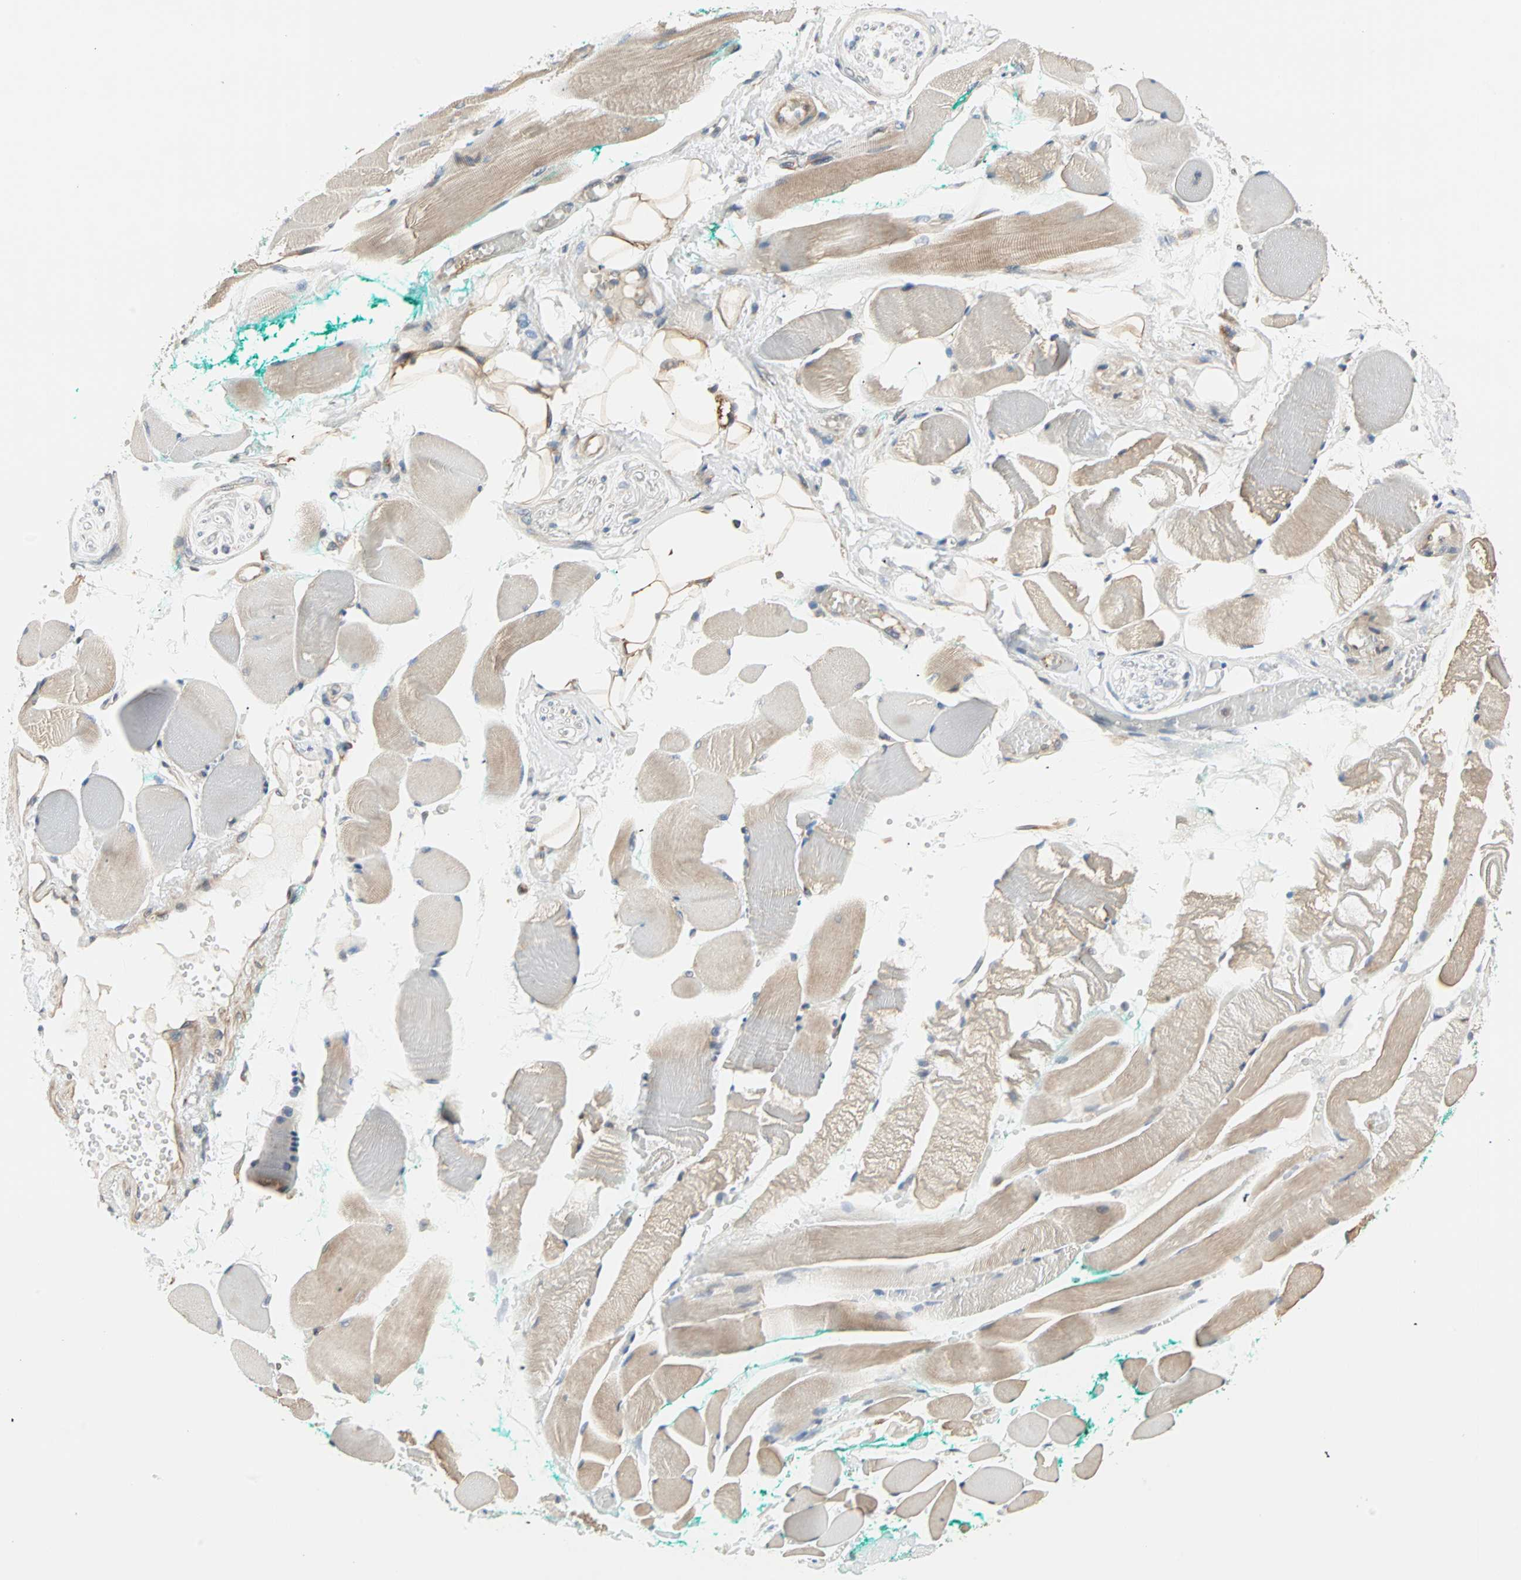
{"staining": {"intensity": "weak", "quantity": "25%-75%", "location": "cytoplasmic/membranous"}, "tissue": "skeletal muscle", "cell_type": "Myocytes", "image_type": "normal", "snomed": [{"axis": "morphology", "description": "Normal tissue, NOS"}, {"axis": "topography", "description": "Skeletal muscle"}, {"axis": "topography", "description": "Peripheral nerve tissue"}], "caption": "Myocytes reveal low levels of weak cytoplasmic/membranous positivity in about 25%-75% of cells in normal skeletal muscle. The staining was performed using DAB to visualize the protein expression in brown, while the nuclei were stained in blue with hematoxylin (Magnification: 20x).", "gene": "SAR1A", "patient": {"sex": "female", "age": 84}}